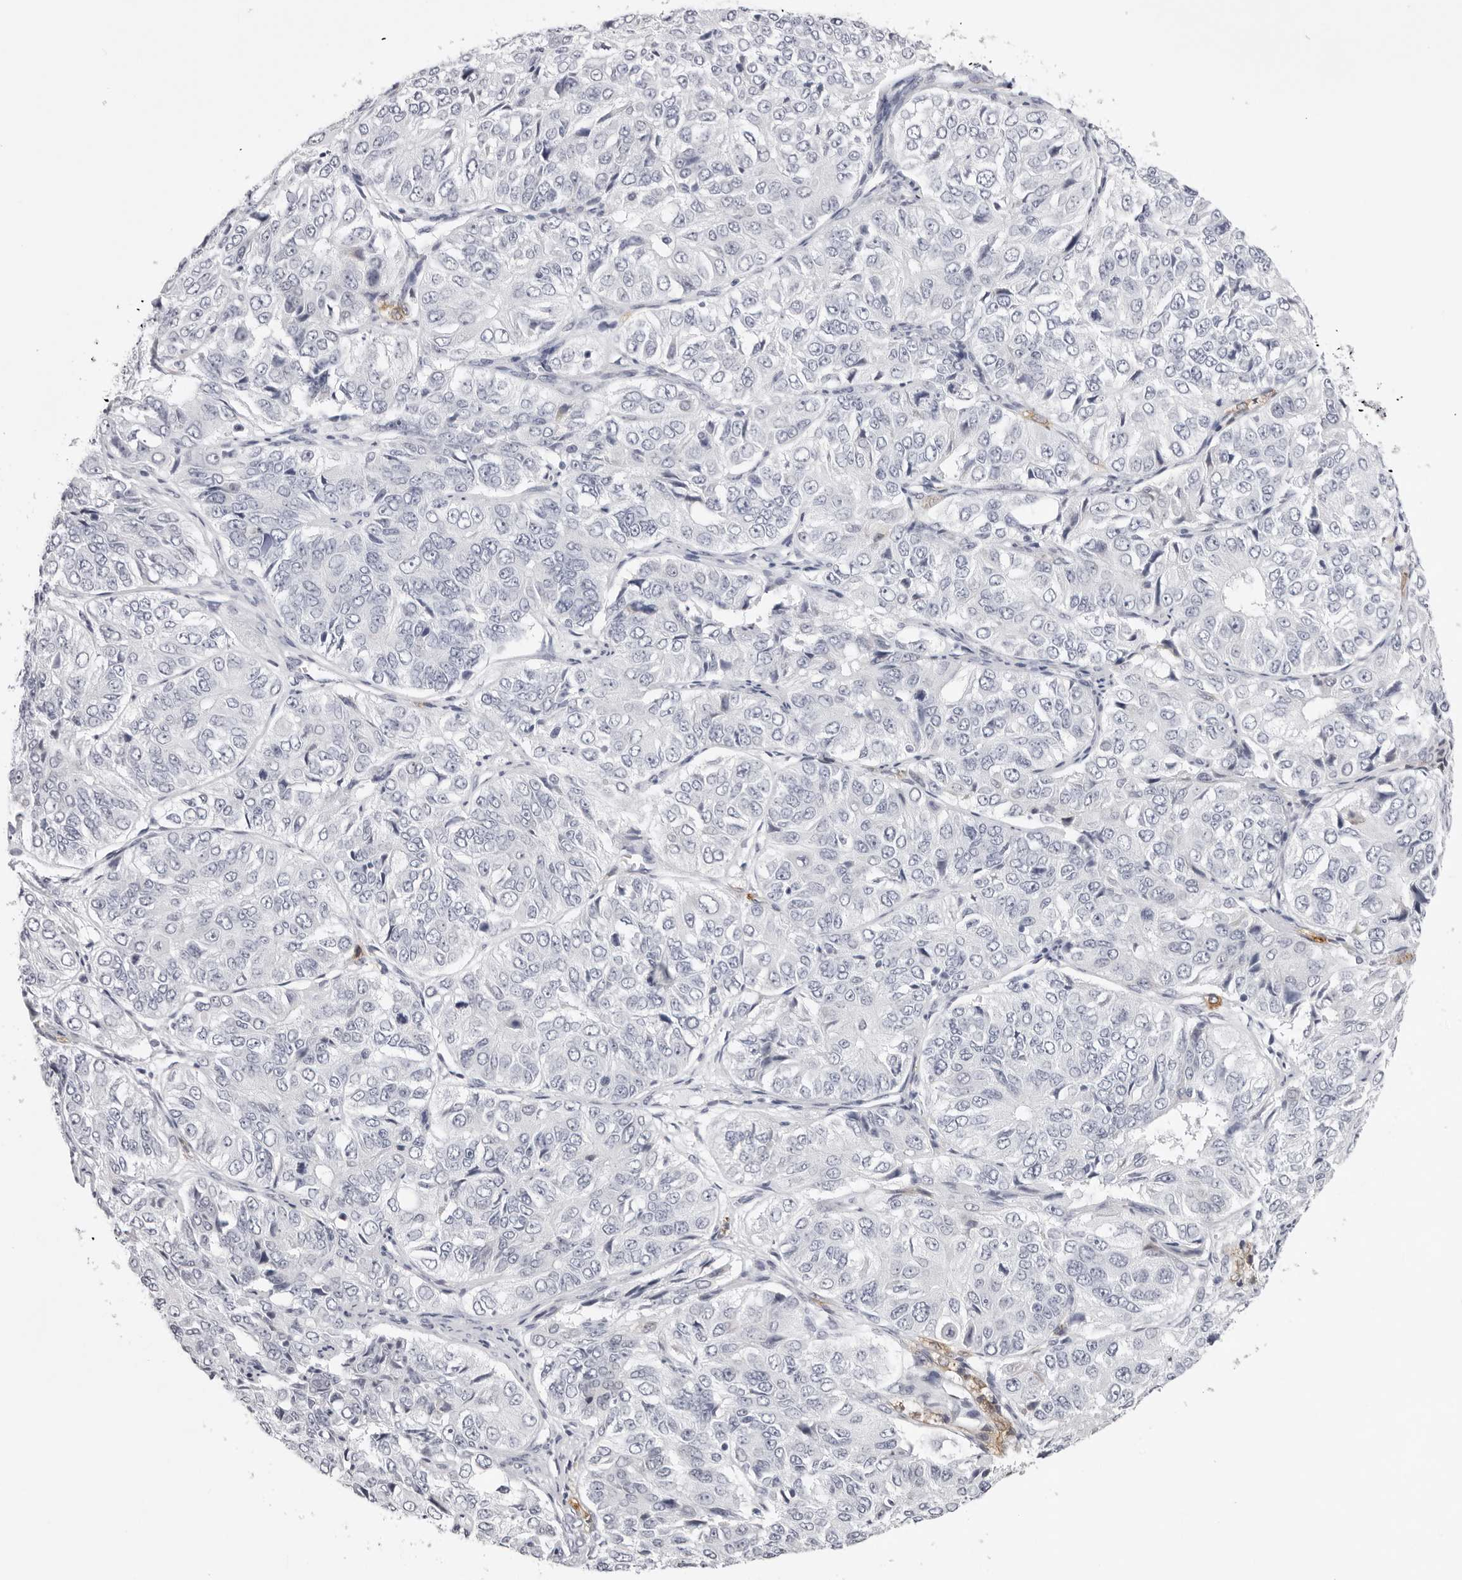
{"staining": {"intensity": "negative", "quantity": "none", "location": "none"}, "tissue": "ovarian cancer", "cell_type": "Tumor cells", "image_type": "cancer", "snomed": [{"axis": "morphology", "description": "Carcinoma, endometroid"}, {"axis": "topography", "description": "Ovary"}], "caption": "Human ovarian endometroid carcinoma stained for a protein using immunohistochemistry demonstrates no expression in tumor cells.", "gene": "SMIM2", "patient": {"sex": "female", "age": 51}}